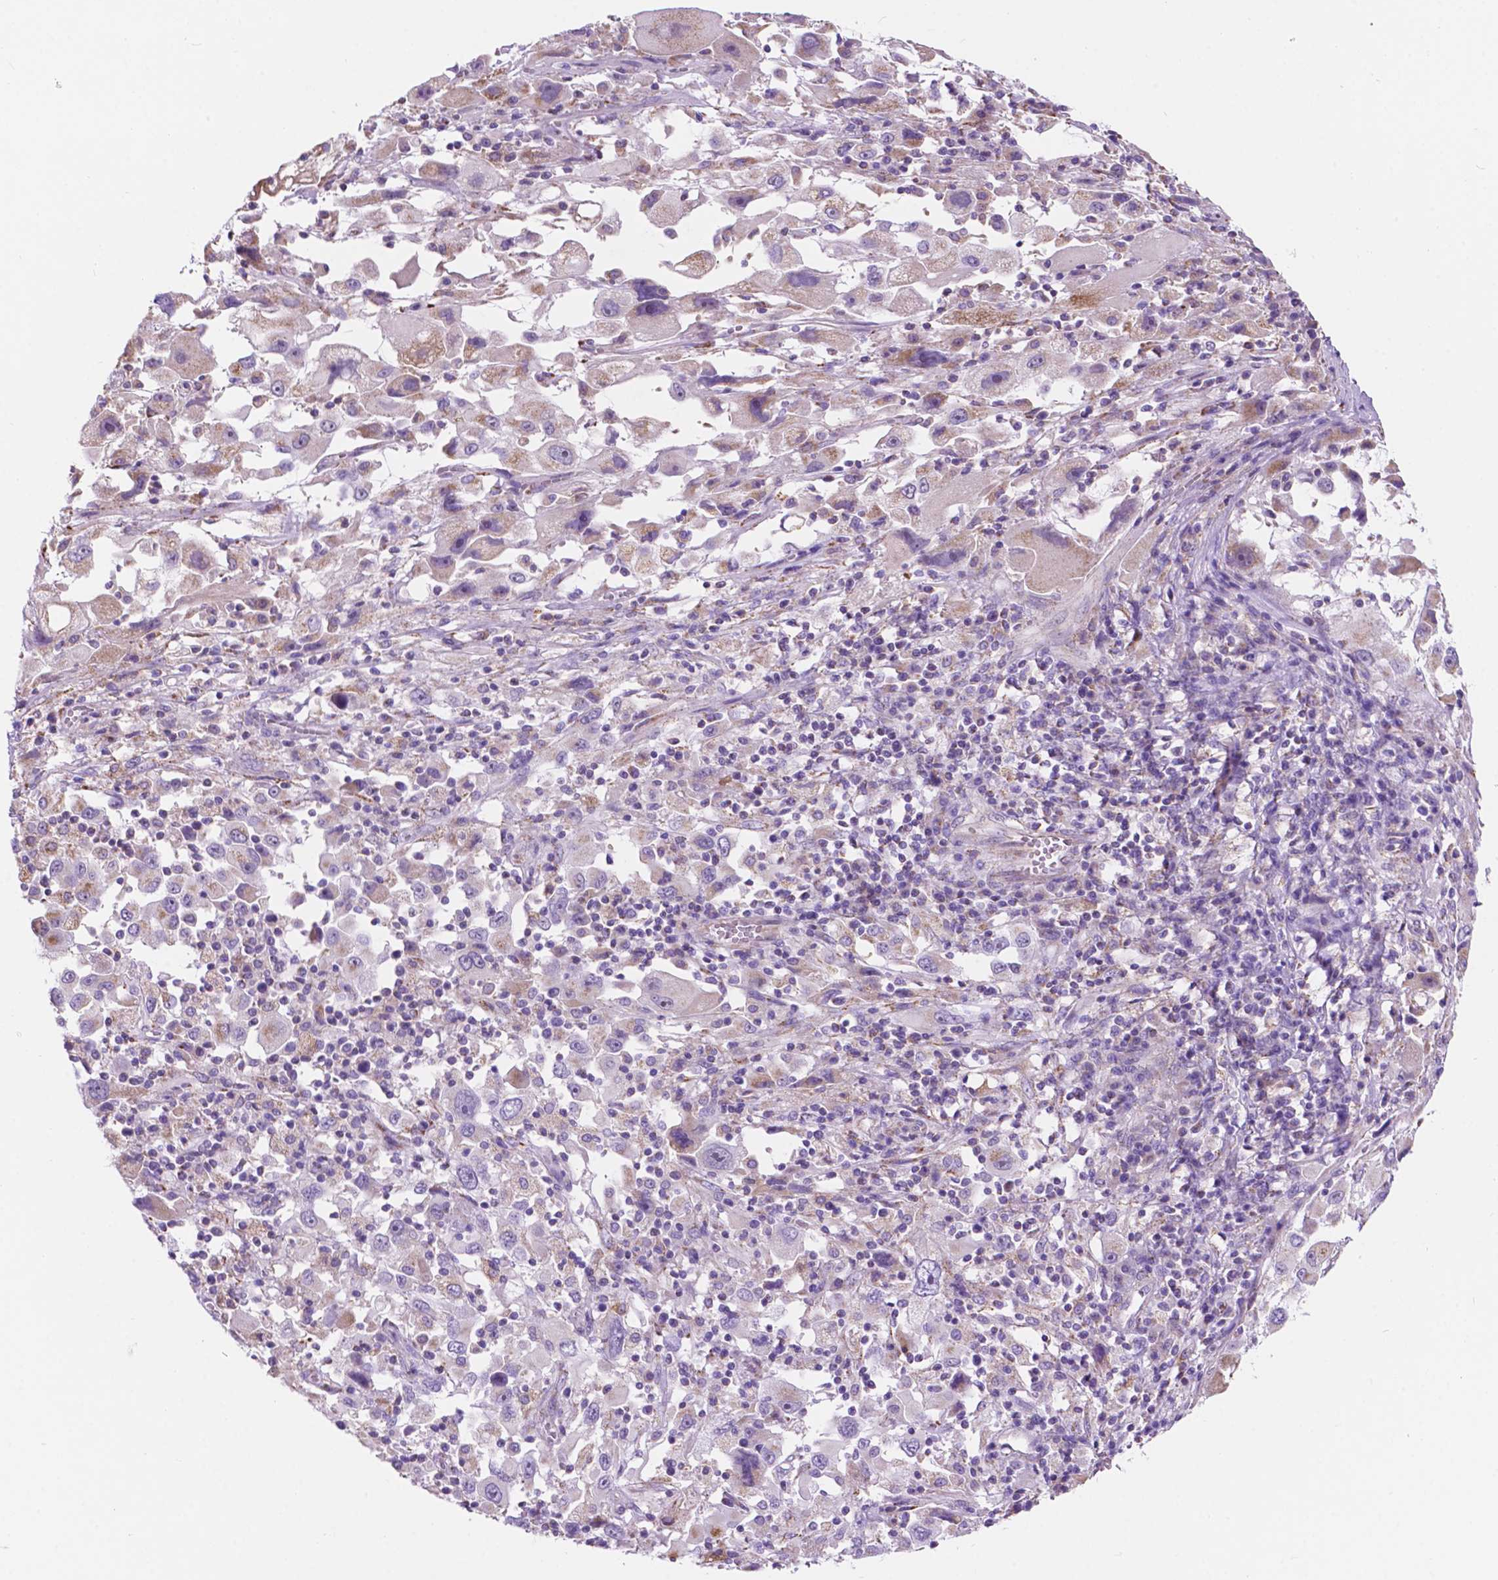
{"staining": {"intensity": "weak", "quantity": "<25%", "location": "cytoplasmic/membranous"}, "tissue": "melanoma", "cell_type": "Tumor cells", "image_type": "cancer", "snomed": [{"axis": "morphology", "description": "Malignant melanoma, Metastatic site"}, {"axis": "topography", "description": "Soft tissue"}], "caption": "Malignant melanoma (metastatic site) was stained to show a protein in brown. There is no significant staining in tumor cells.", "gene": "TRPV5", "patient": {"sex": "male", "age": 50}}